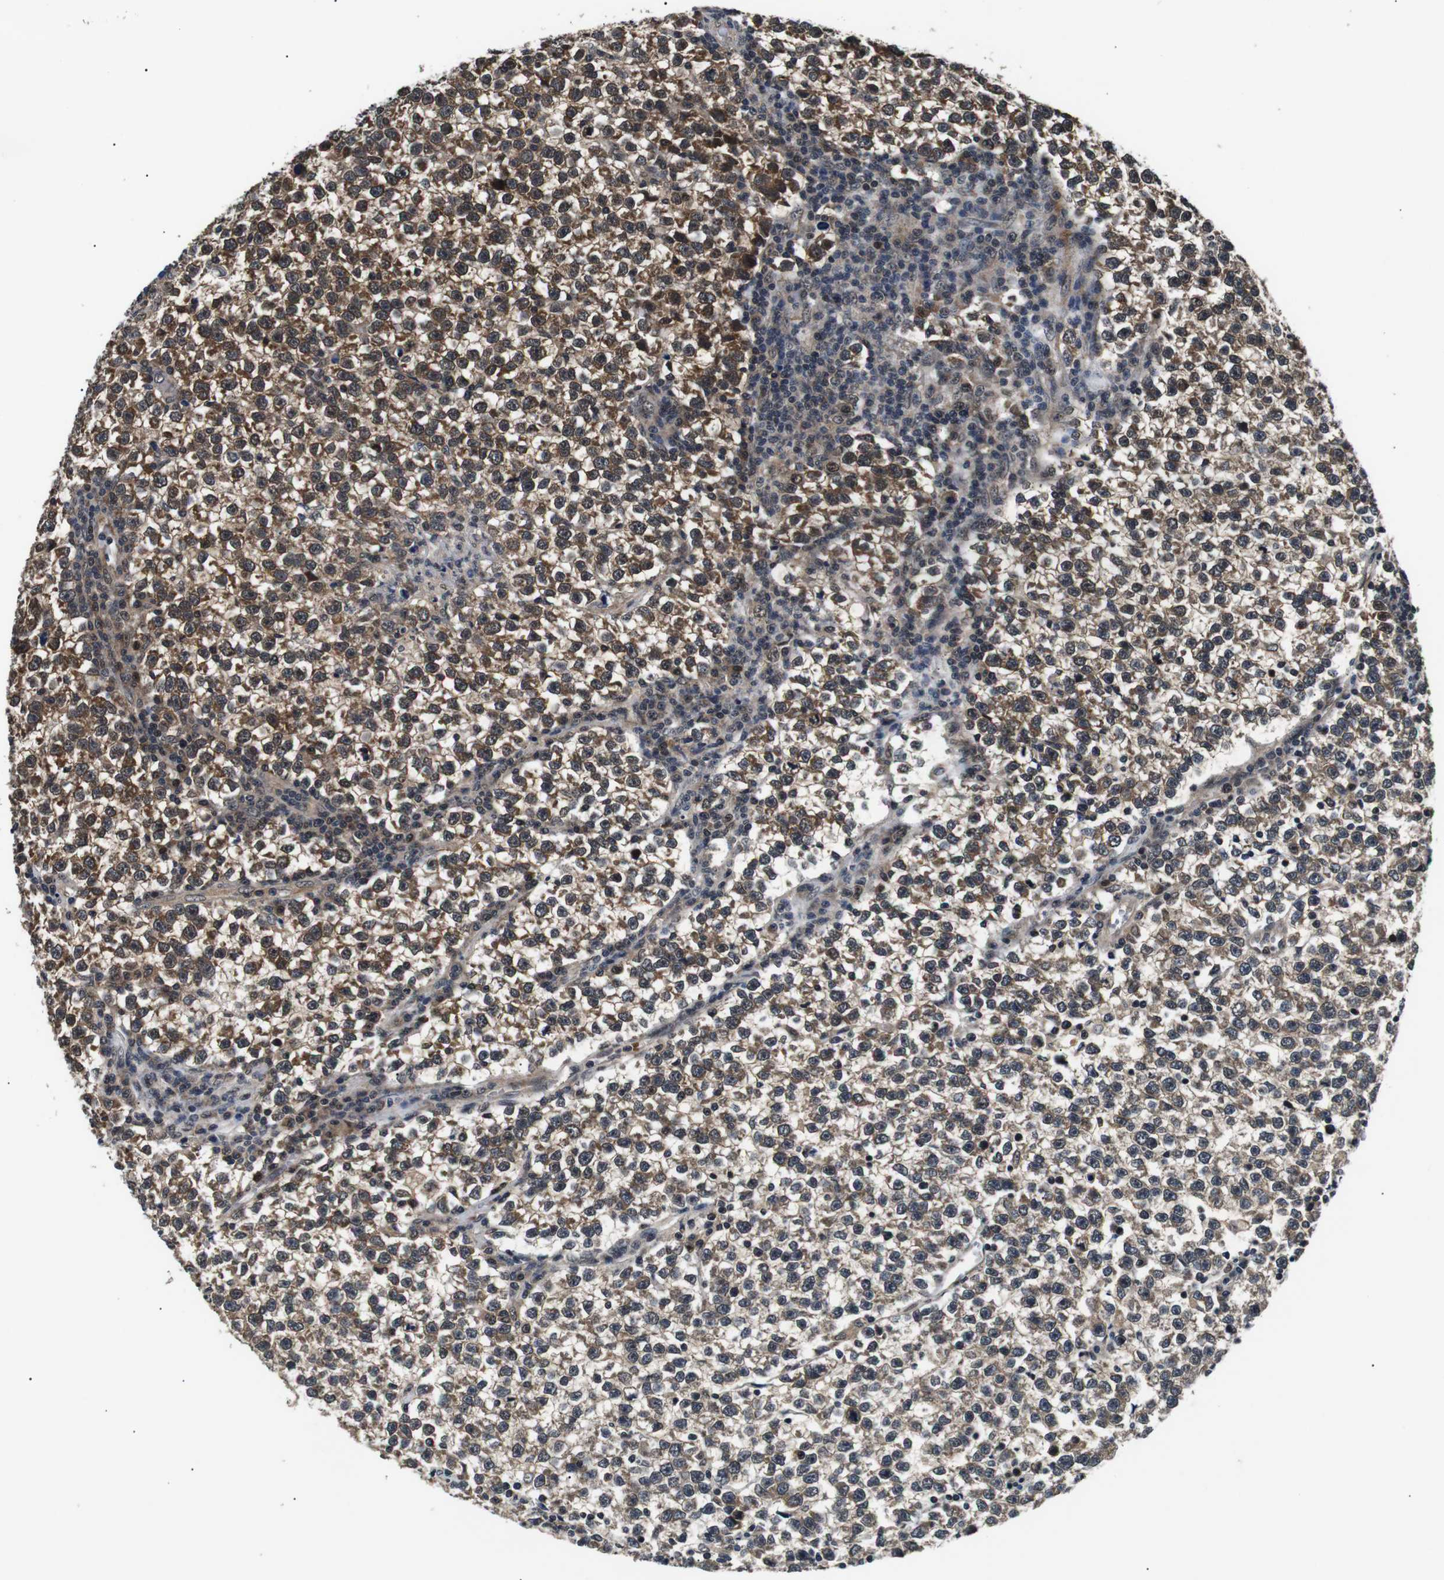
{"staining": {"intensity": "moderate", "quantity": ">75%", "location": "cytoplasmic/membranous,nuclear"}, "tissue": "testis cancer", "cell_type": "Tumor cells", "image_type": "cancer", "snomed": [{"axis": "morphology", "description": "Normal tissue, NOS"}, {"axis": "morphology", "description": "Seminoma, NOS"}, {"axis": "topography", "description": "Testis"}], "caption": "Moderate cytoplasmic/membranous and nuclear expression for a protein is identified in approximately >75% of tumor cells of testis seminoma using IHC.", "gene": "SKP1", "patient": {"sex": "male", "age": 43}}